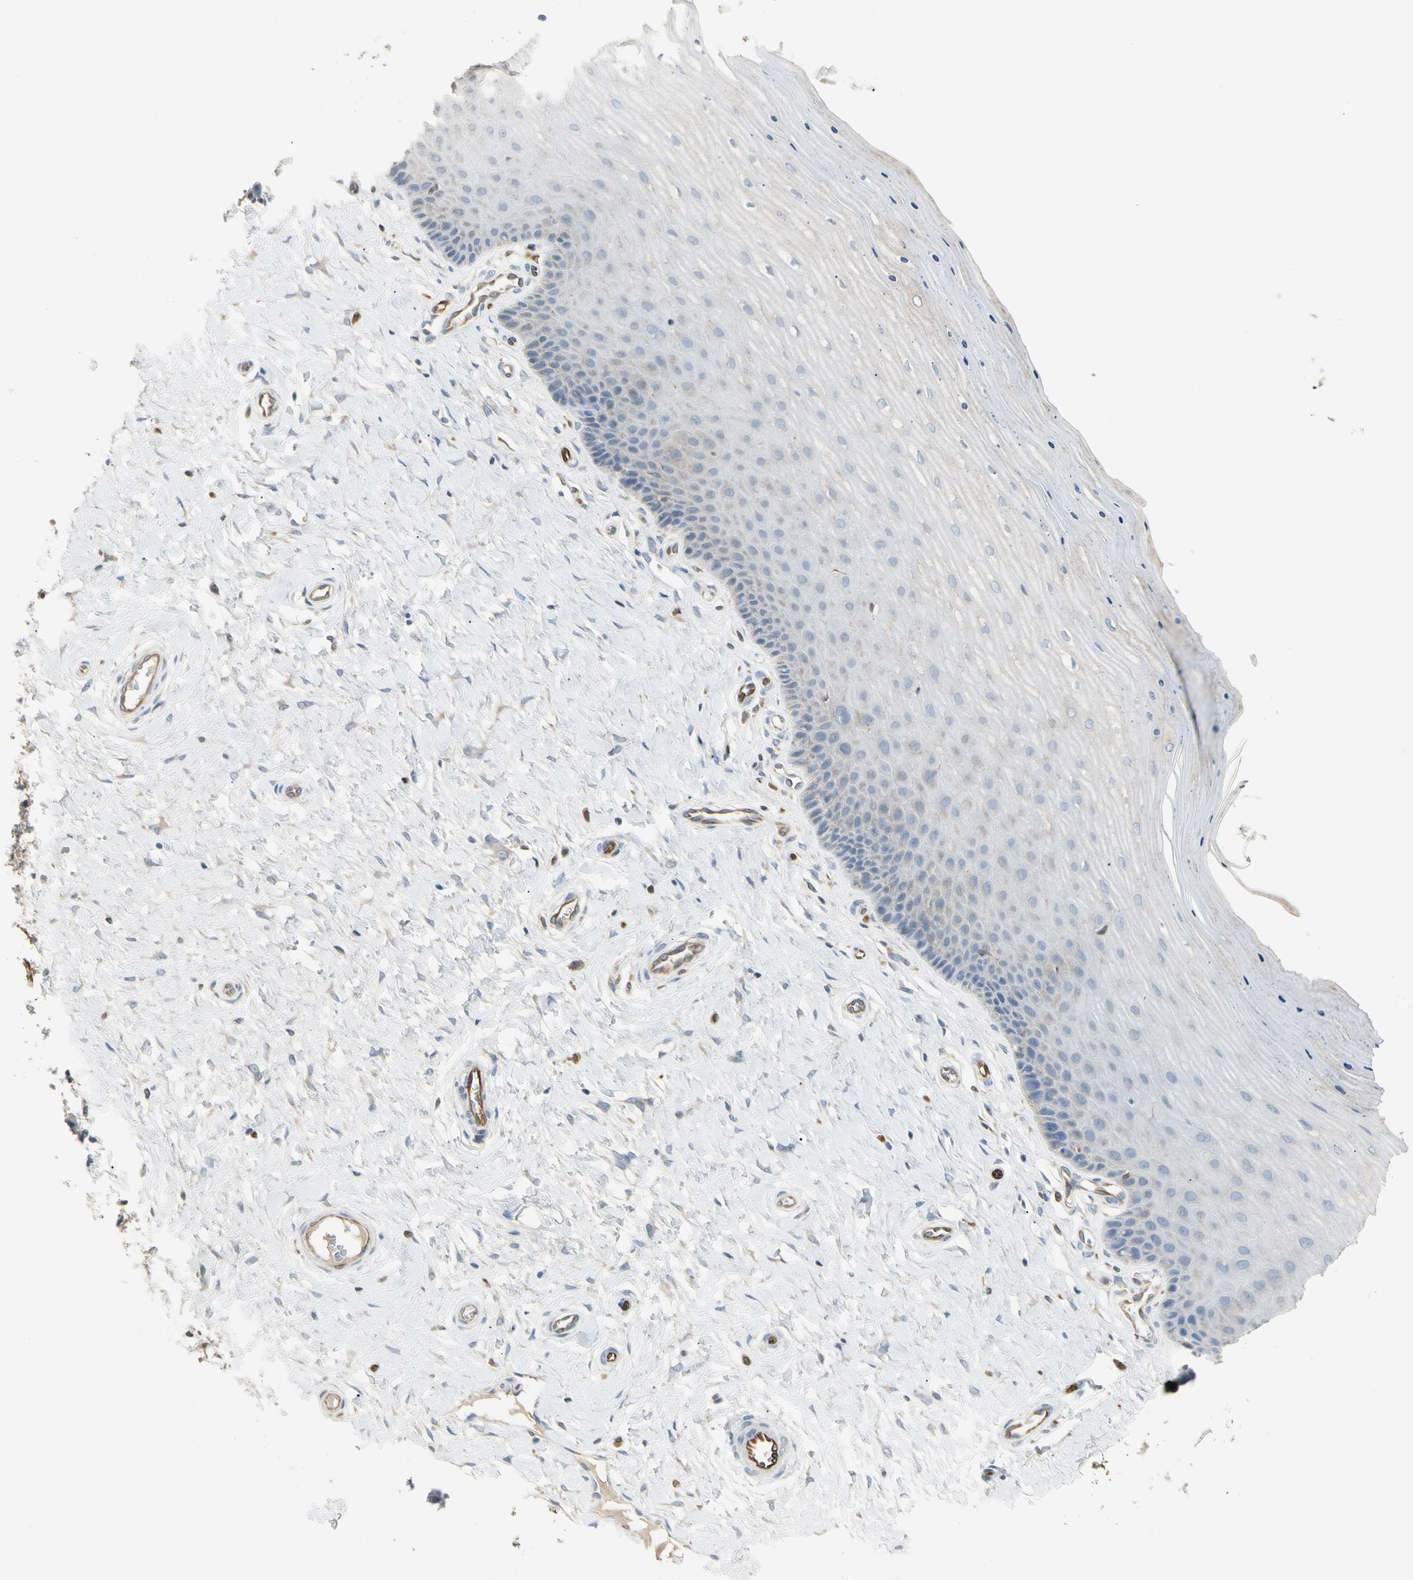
{"staining": {"intensity": "negative", "quantity": "none", "location": "none"}, "tissue": "cervix", "cell_type": "Glandular cells", "image_type": "normal", "snomed": [{"axis": "morphology", "description": "Normal tissue, NOS"}, {"axis": "topography", "description": "Cervix"}], "caption": "High power microscopy histopathology image of an immunohistochemistry (IHC) micrograph of normal cervix, revealing no significant positivity in glandular cells. (Stains: DAB immunohistochemistry with hematoxylin counter stain, Microscopy: brightfield microscopy at high magnification).", "gene": "LPCAT2", "patient": {"sex": "female", "age": 55}}